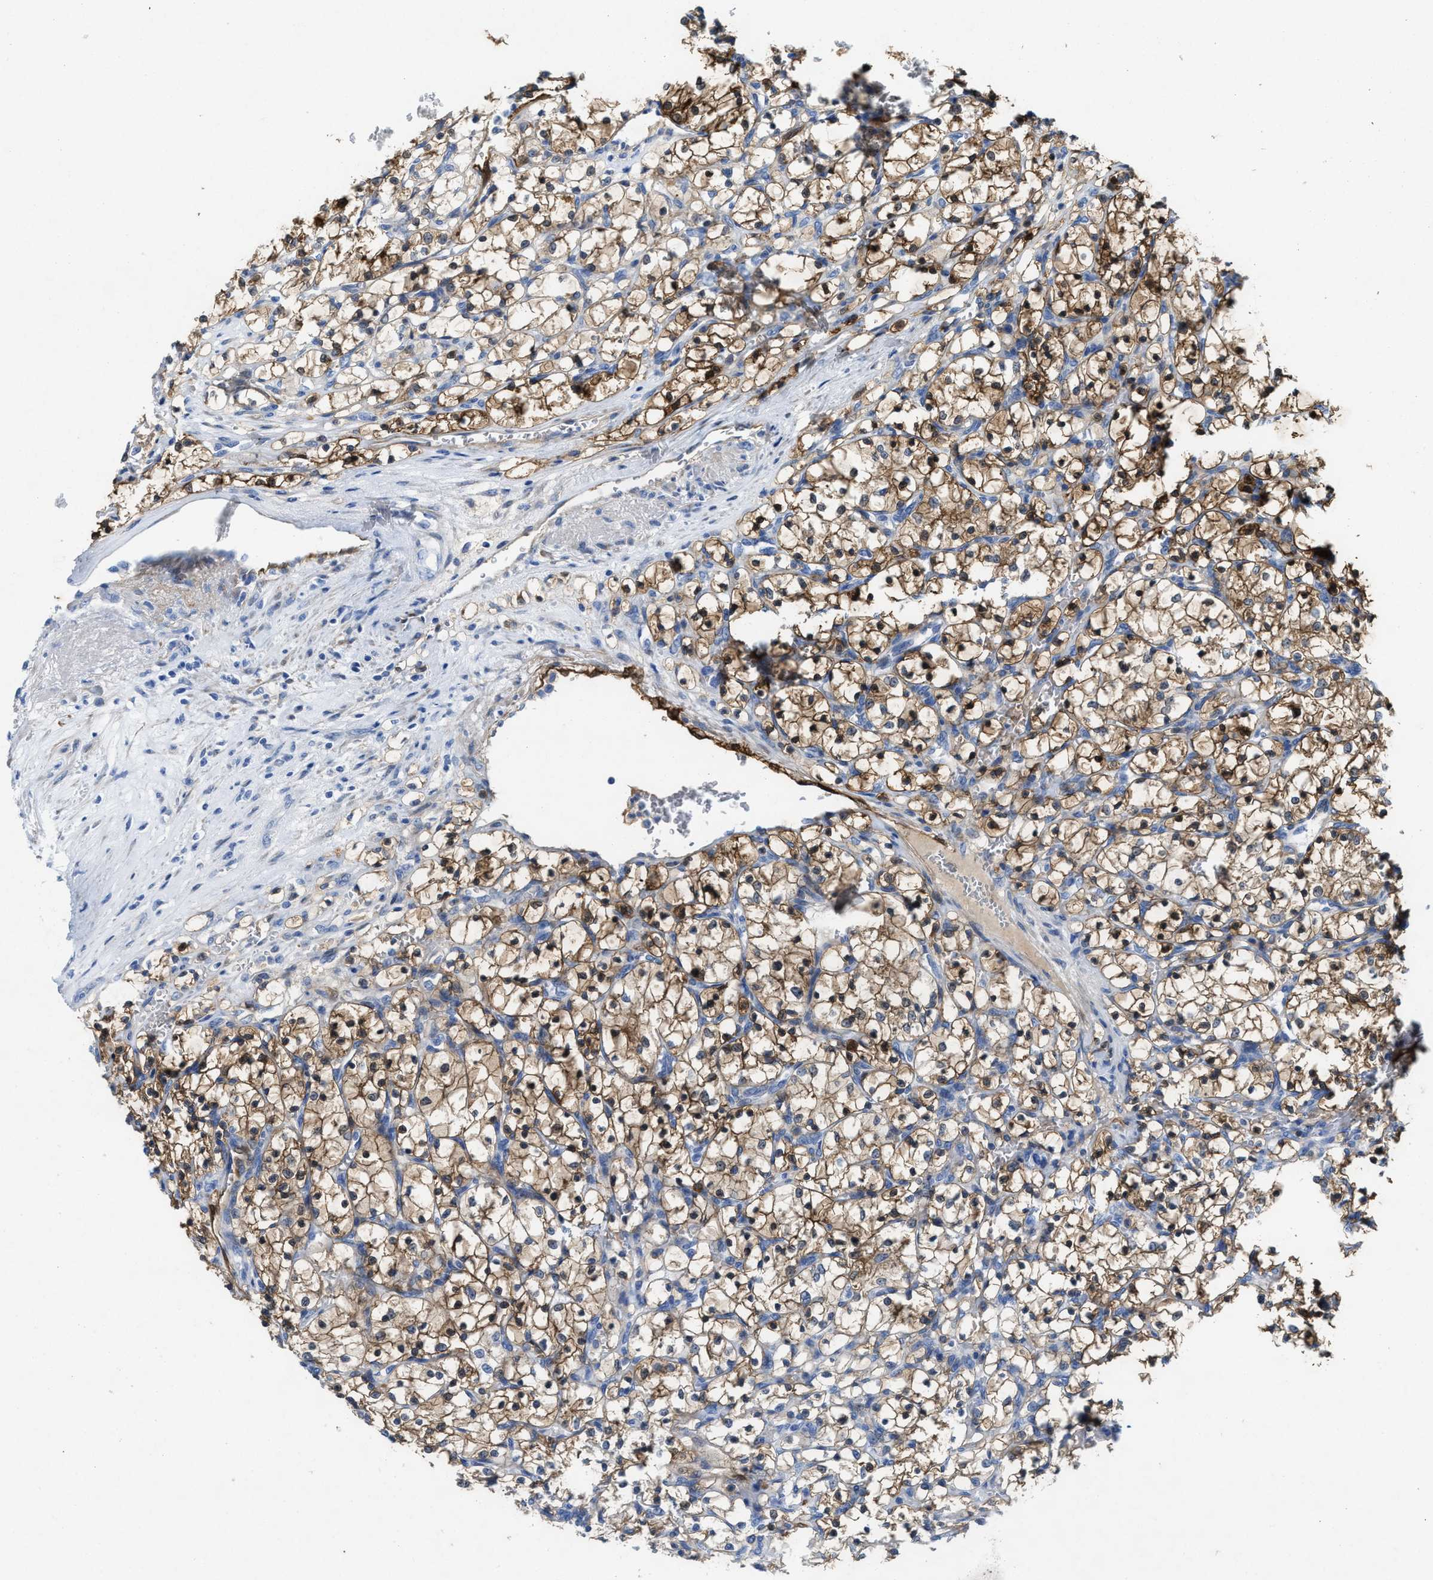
{"staining": {"intensity": "moderate", "quantity": "25%-75%", "location": "cytoplasmic/membranous"}, "tissue": "renal cancer", "cell_type": "Tumor cells", "image_type": "cancer", "snomed": [{"axis": "morphology", "description": "Adenocarcinoma, NOS"}, {"axis": "topography", "description": "Kidney"}], "caption": "A photomicrograph of human renal adenocarcinoma stained for a protein reveals moderate cytoplasmic/membranous brown staining in tumor cells.", "gene": "ASS1", "patient": {"sex": "female", "age": 69}}